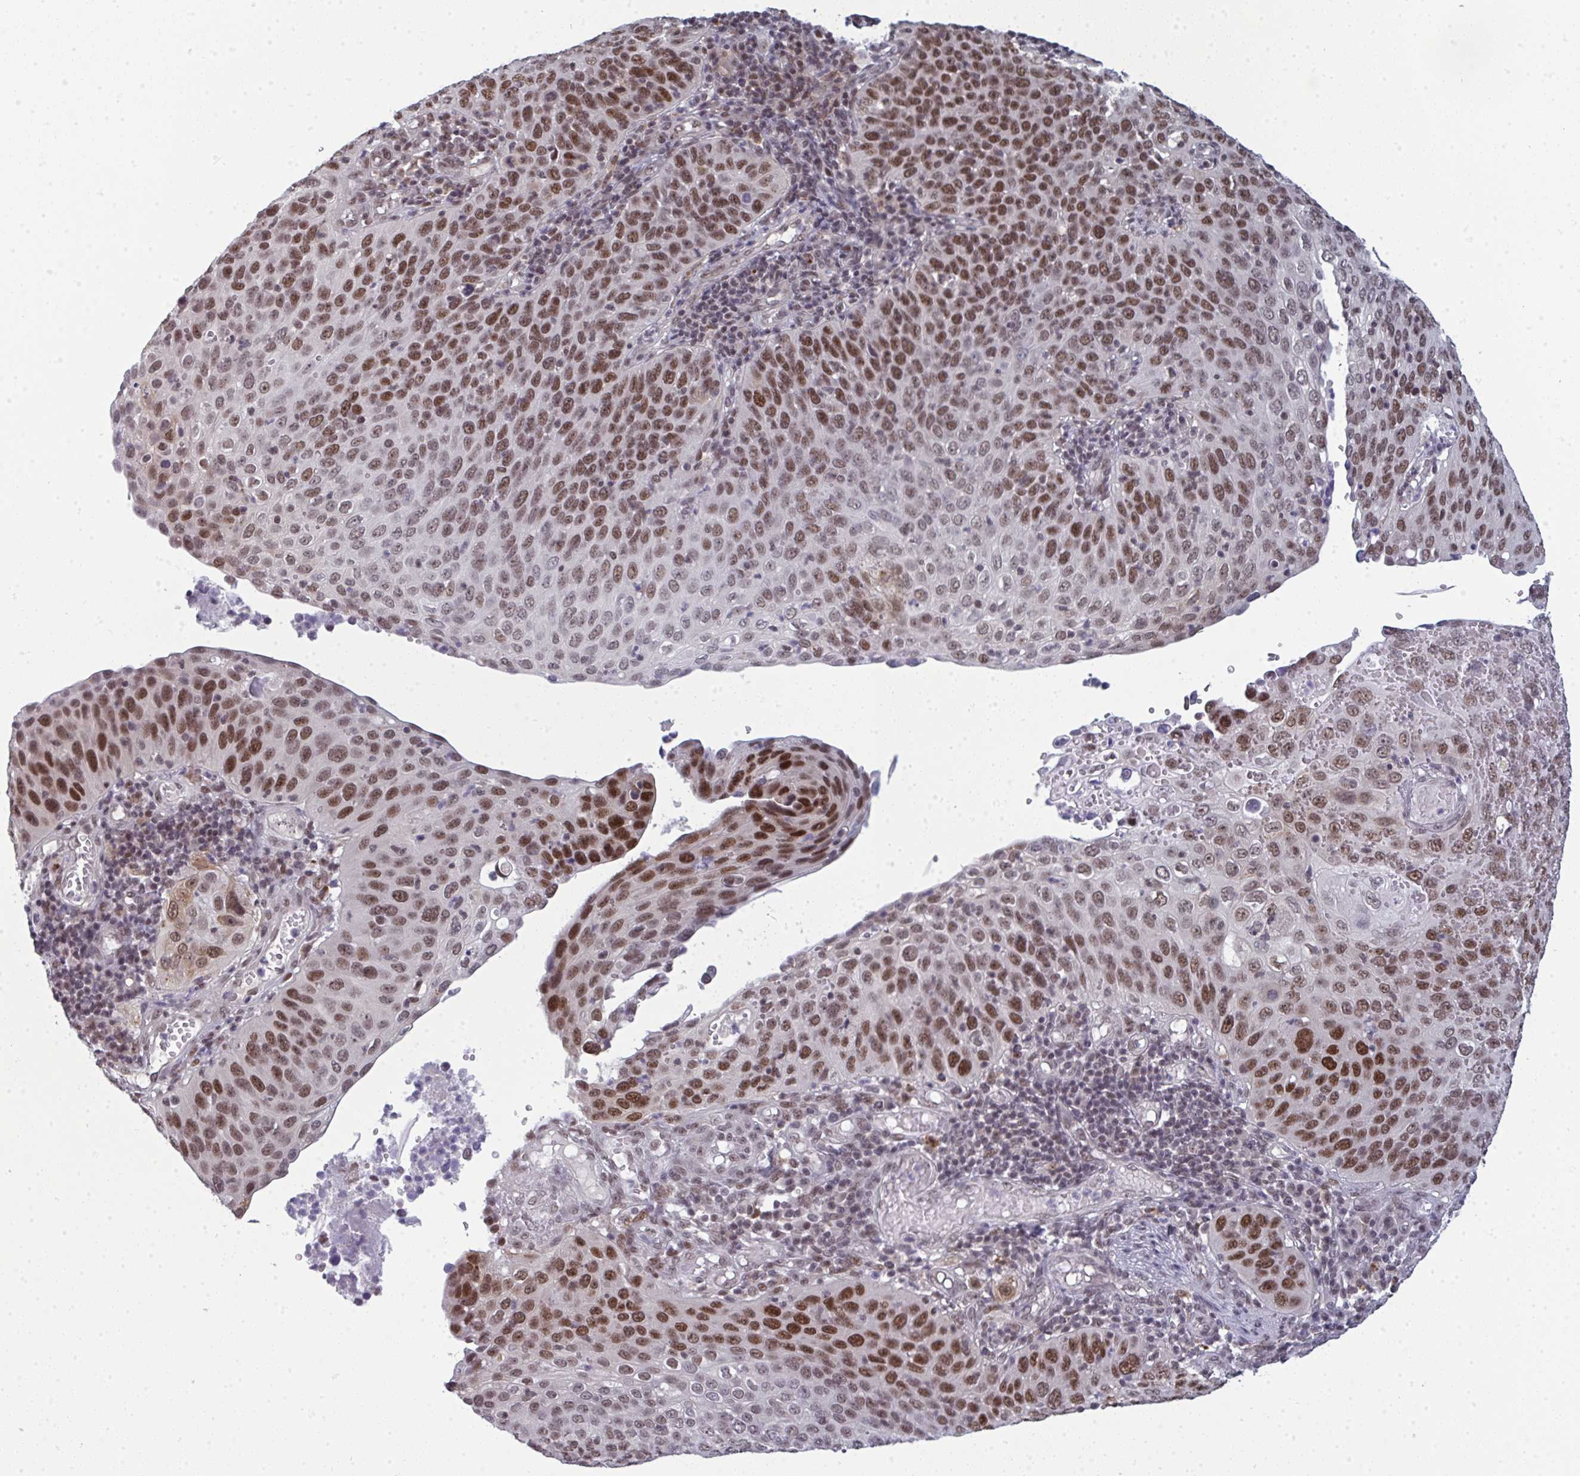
{"staining": {"intensity": "strong", "quantity": "25%-75%", "location": "nuclear"}, "tissue": "cervical cancer", "cell_type": "Tumor cells", "image_type": "cancer", "snomed": [{"axis": "morphology", "description": "Squamous cell carcinoma, NOS"}, {"axis": "topography", "description": "Cervix"}], "caption": "Cervical cancer stained with a brown dye demonstrates strong nuclear positive expression in about 25%-75% of tumor cells.", "gene": "ATF1", "patient": {"sex": "female", "age": 36}}